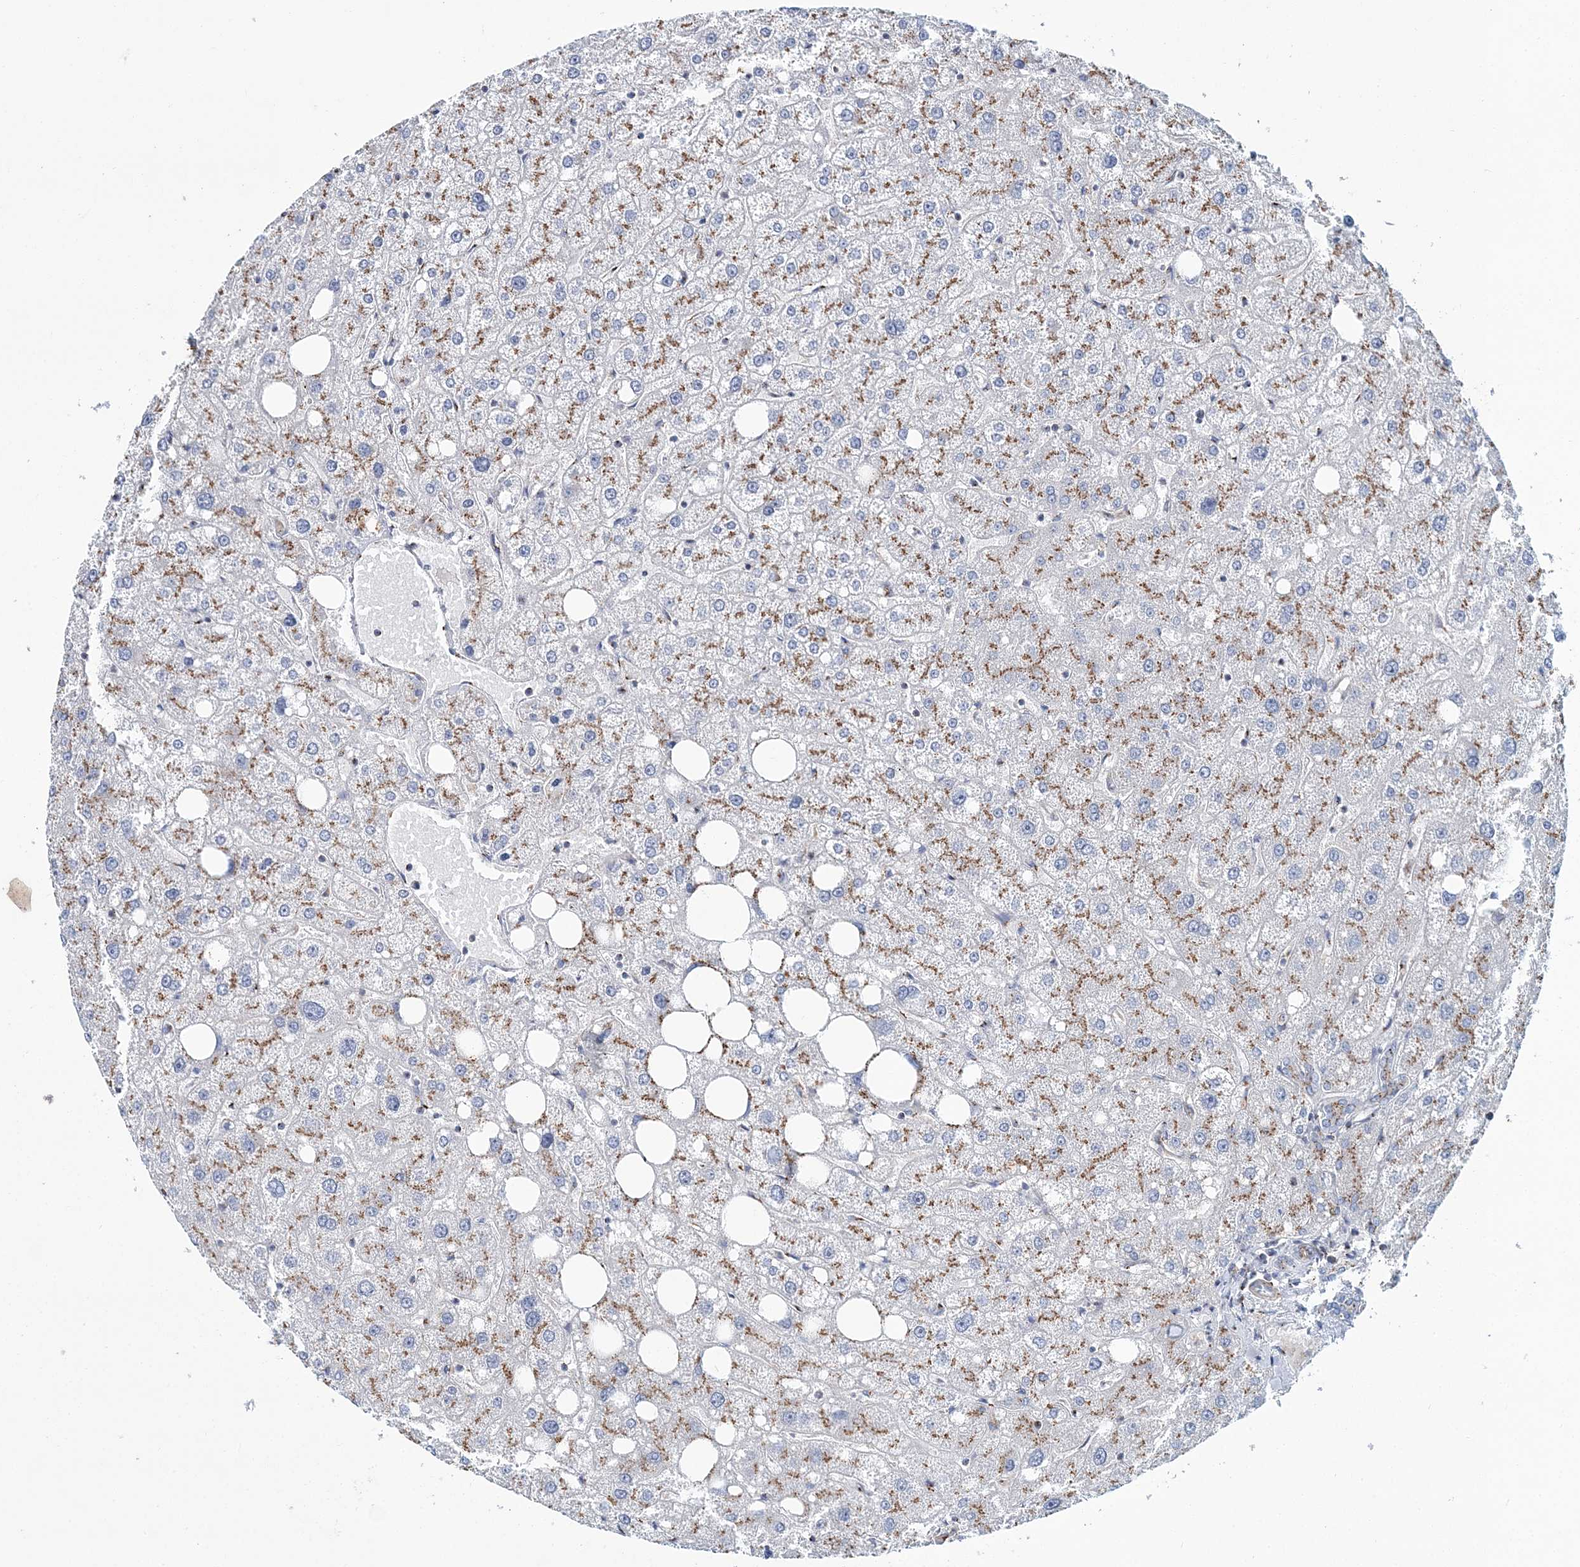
{"staining": {"intensity": "negative", "quantity": "none", "location": "none"}, "tissue": "liver", "cell_type": "Cholangiocytes", "image_type": "normal", "snomed": [{"axis": "morphology", "description": "Normal tissue, NOS"}, {"axis": "topography", "description": "Liver"}], "caption": "This photomicrograph is of normal liver stained with immunohistochemistry (IHC) to label a protein in brown with the nuclei are counter-stained blue. There is no positivity in cholangiocytes. (Stains: DAB IHC with hematoxylin counter stain, Microscopy: brightfield microscopy at high magnification).", "gene": "MAN1A2", "patient": {"sex": "male", "age": 73}}